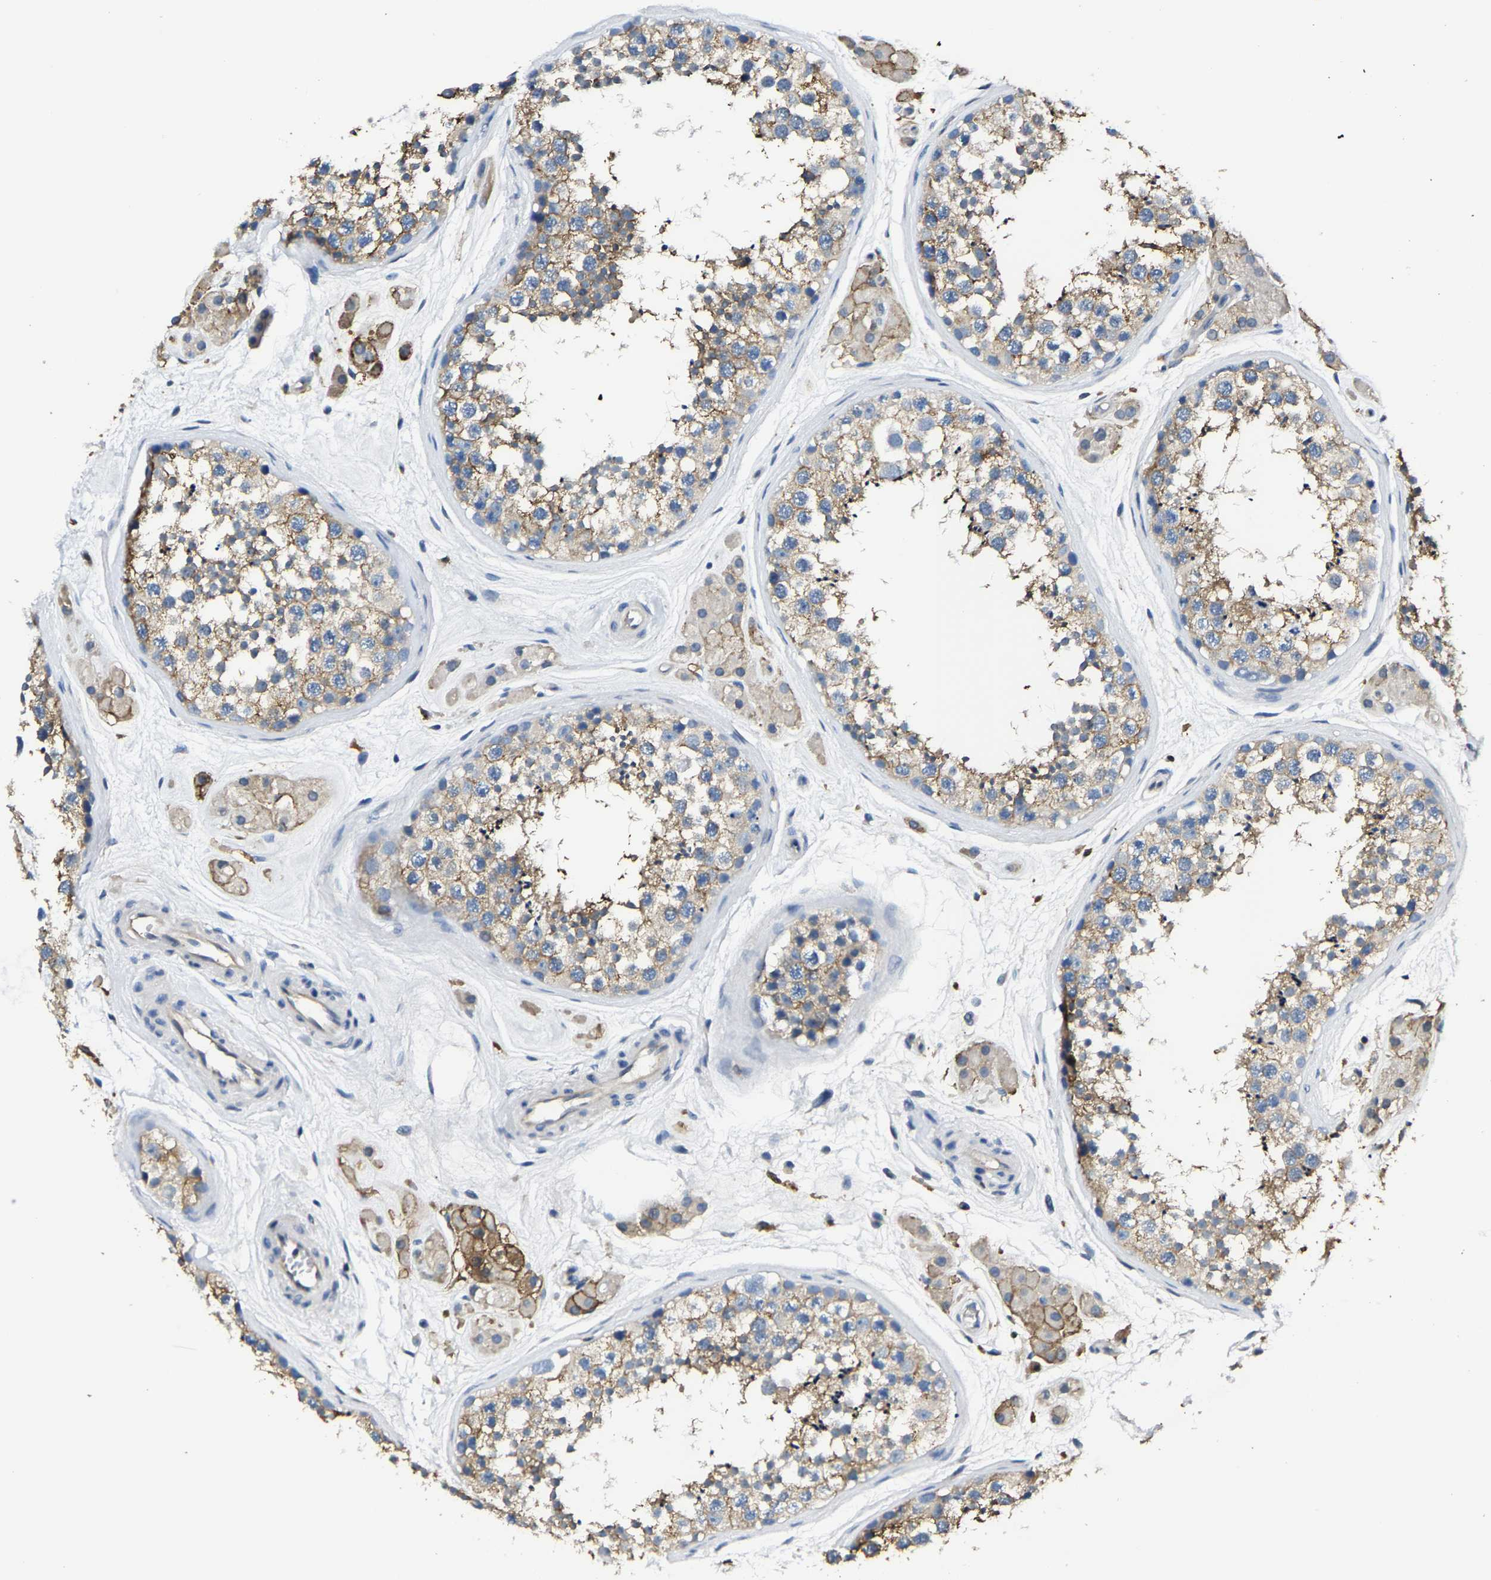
{"staining": {"intensity": "moderate", "quantity": ">75%", "location": "cytoplasmic/membranous"}, "tissue": "testis", "cell_type": "Cells in seminiferous ducts", "image_type": "normal", "snomed": [{"axis": "morphology", "description": "Normal tissue, NOS"}, {"axis": "topography", "description": "Testis"}], "caption": "Immunohistochemical staining of normal testis demonstrates moderate cytoplasmic/membranous protein expression in approximately >75% of cells in seminiferous ducts.", "gene": "TRAF6", "patient": {"sex": "male", "age": 56}}